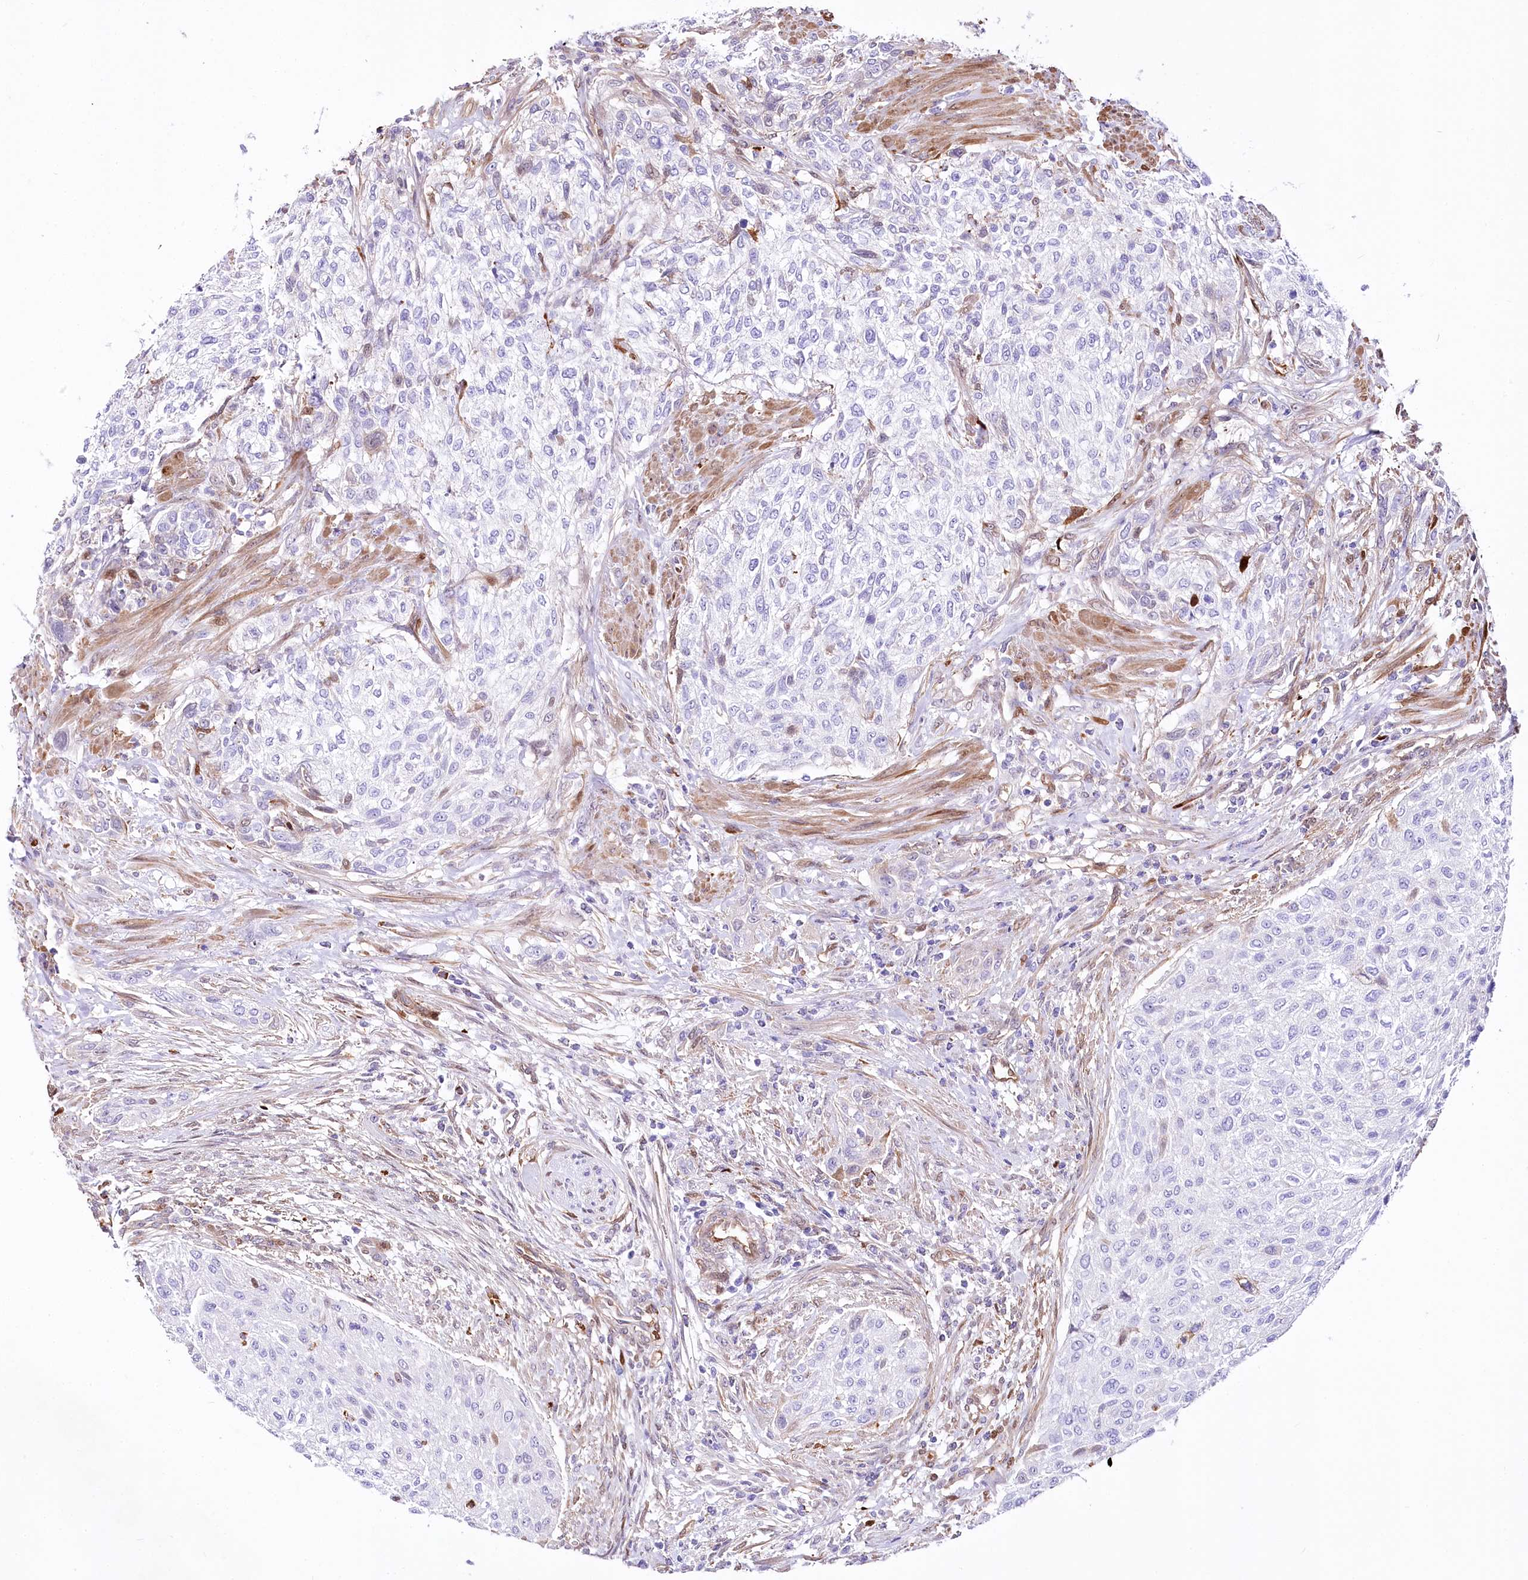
{"staining": {"intensity": "negative", "quantity": "none", "location": "none"}, "tissue": "urothelial cancer", "cell_type": "Tumor cells", "image_type": "cancer", "snomed": [{"axis": "morphology", "description": "Urothelial carcinoma, High grade"}, {"axis": "topography", "description": "Urinary bladder"}], "caption": "High-grade urothelial carcinoma was stained to show a protein in brown. There is no significant staining in tumor cells. (Stains: DAB IHC with hematoxylin counter stain, Microscopy: brightfield microscopy at high magnification).", "gene": "PTMS", "patient": {"sex": "male", "age": 35}}